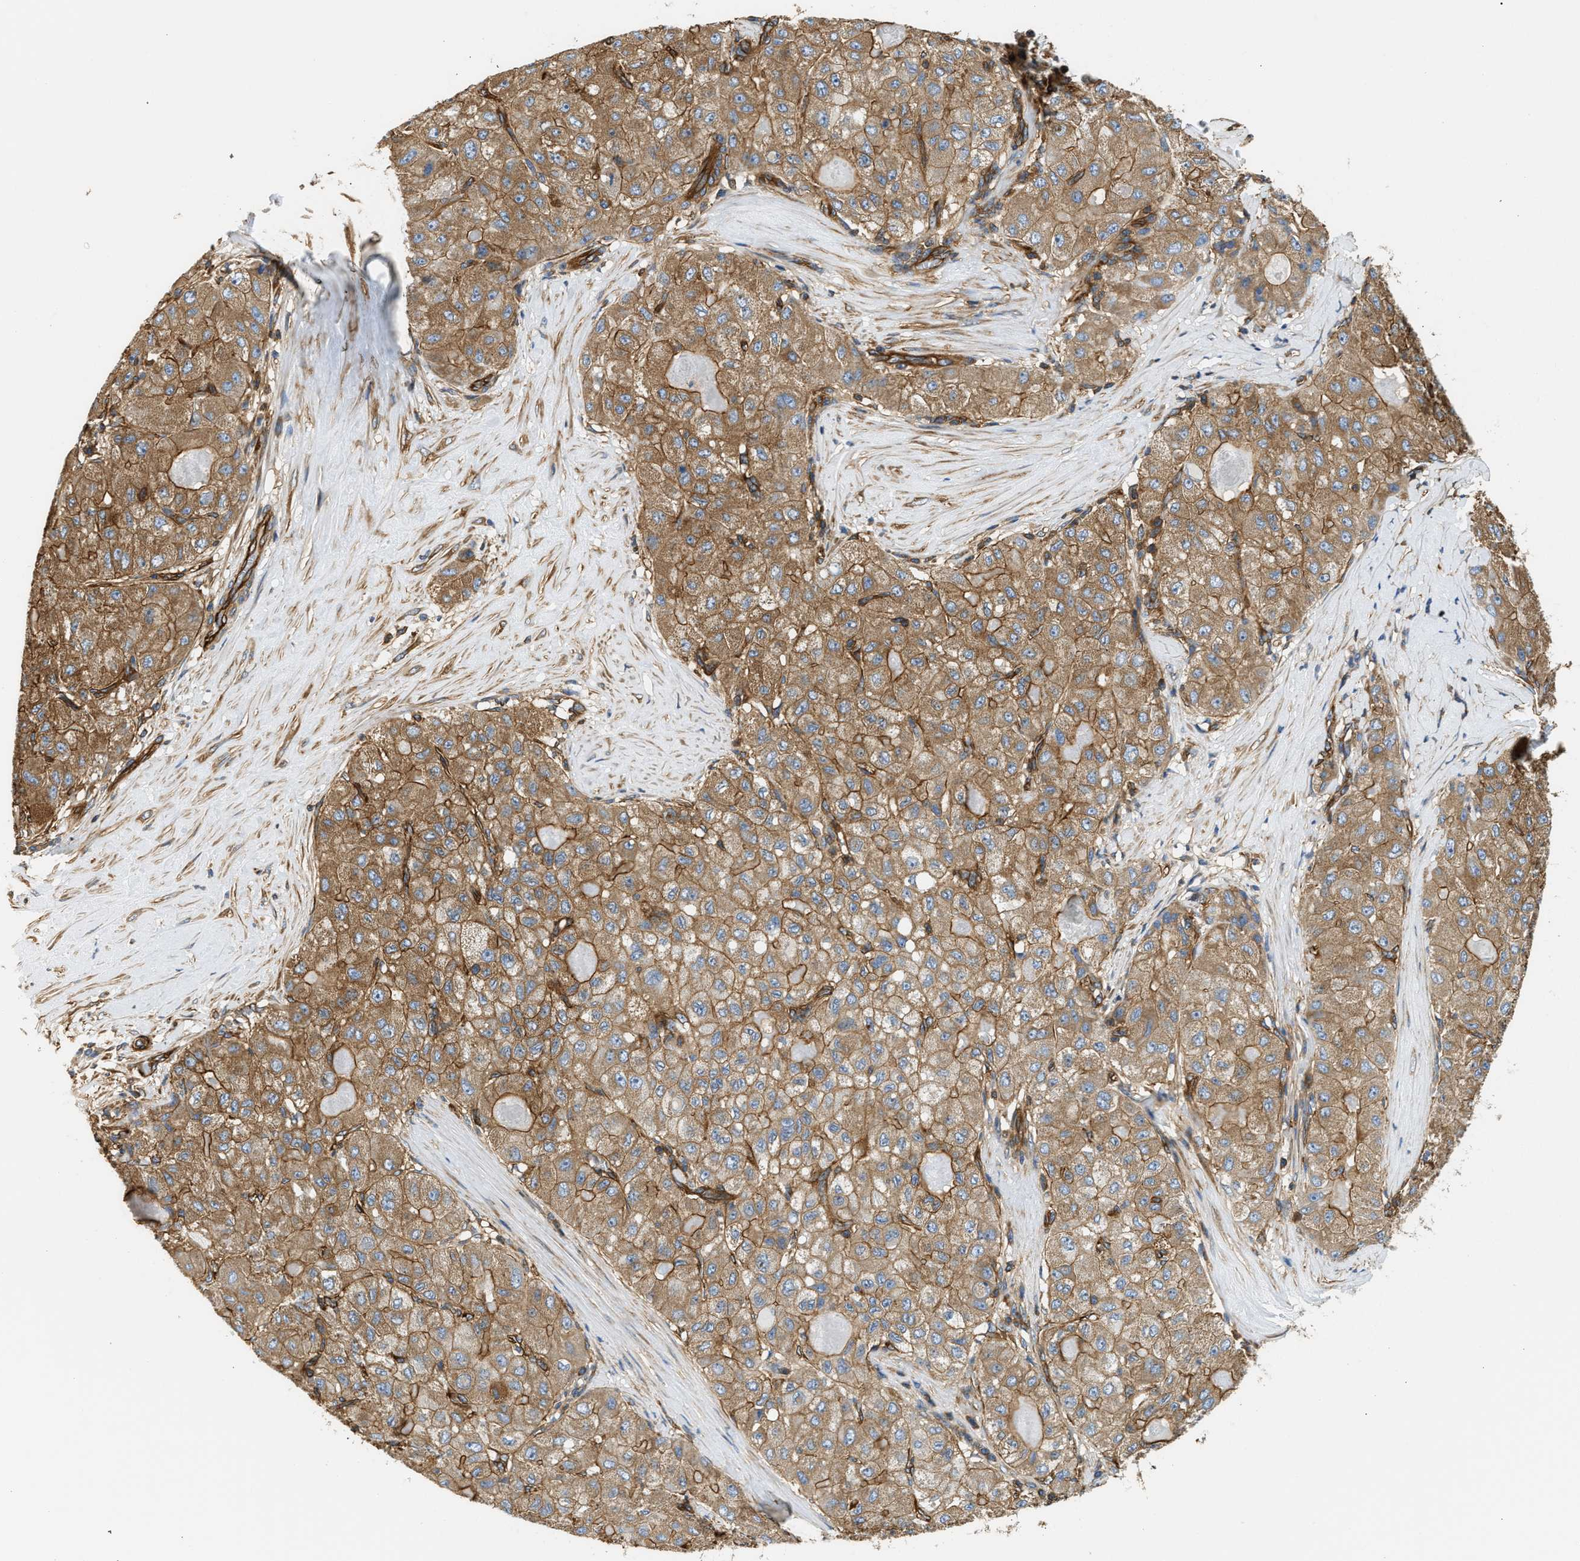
{"staining": {"intensity": "moderate", "quantity": ">75%", "location": "cytoplasmic/membranous"}, "tissue": "liver cancer", "cell_type": "Tumor cells", "image_type": "cancer", "snomed": [{"axis": "morphology", "description": "Carcinoma, Hepatocellular, NOS"}, {"axis": "topography", "description": "Liver"}], "caption": "Approximately >75% of tumor cells in human liver hepatocellular carcinoma demonstrate moderate cytoplasmic/membranous protein staining as visualized by brown immunohistochemical staining.", "gene": "SAMD9L", "patient": {"sex": "male", "age": 80}}